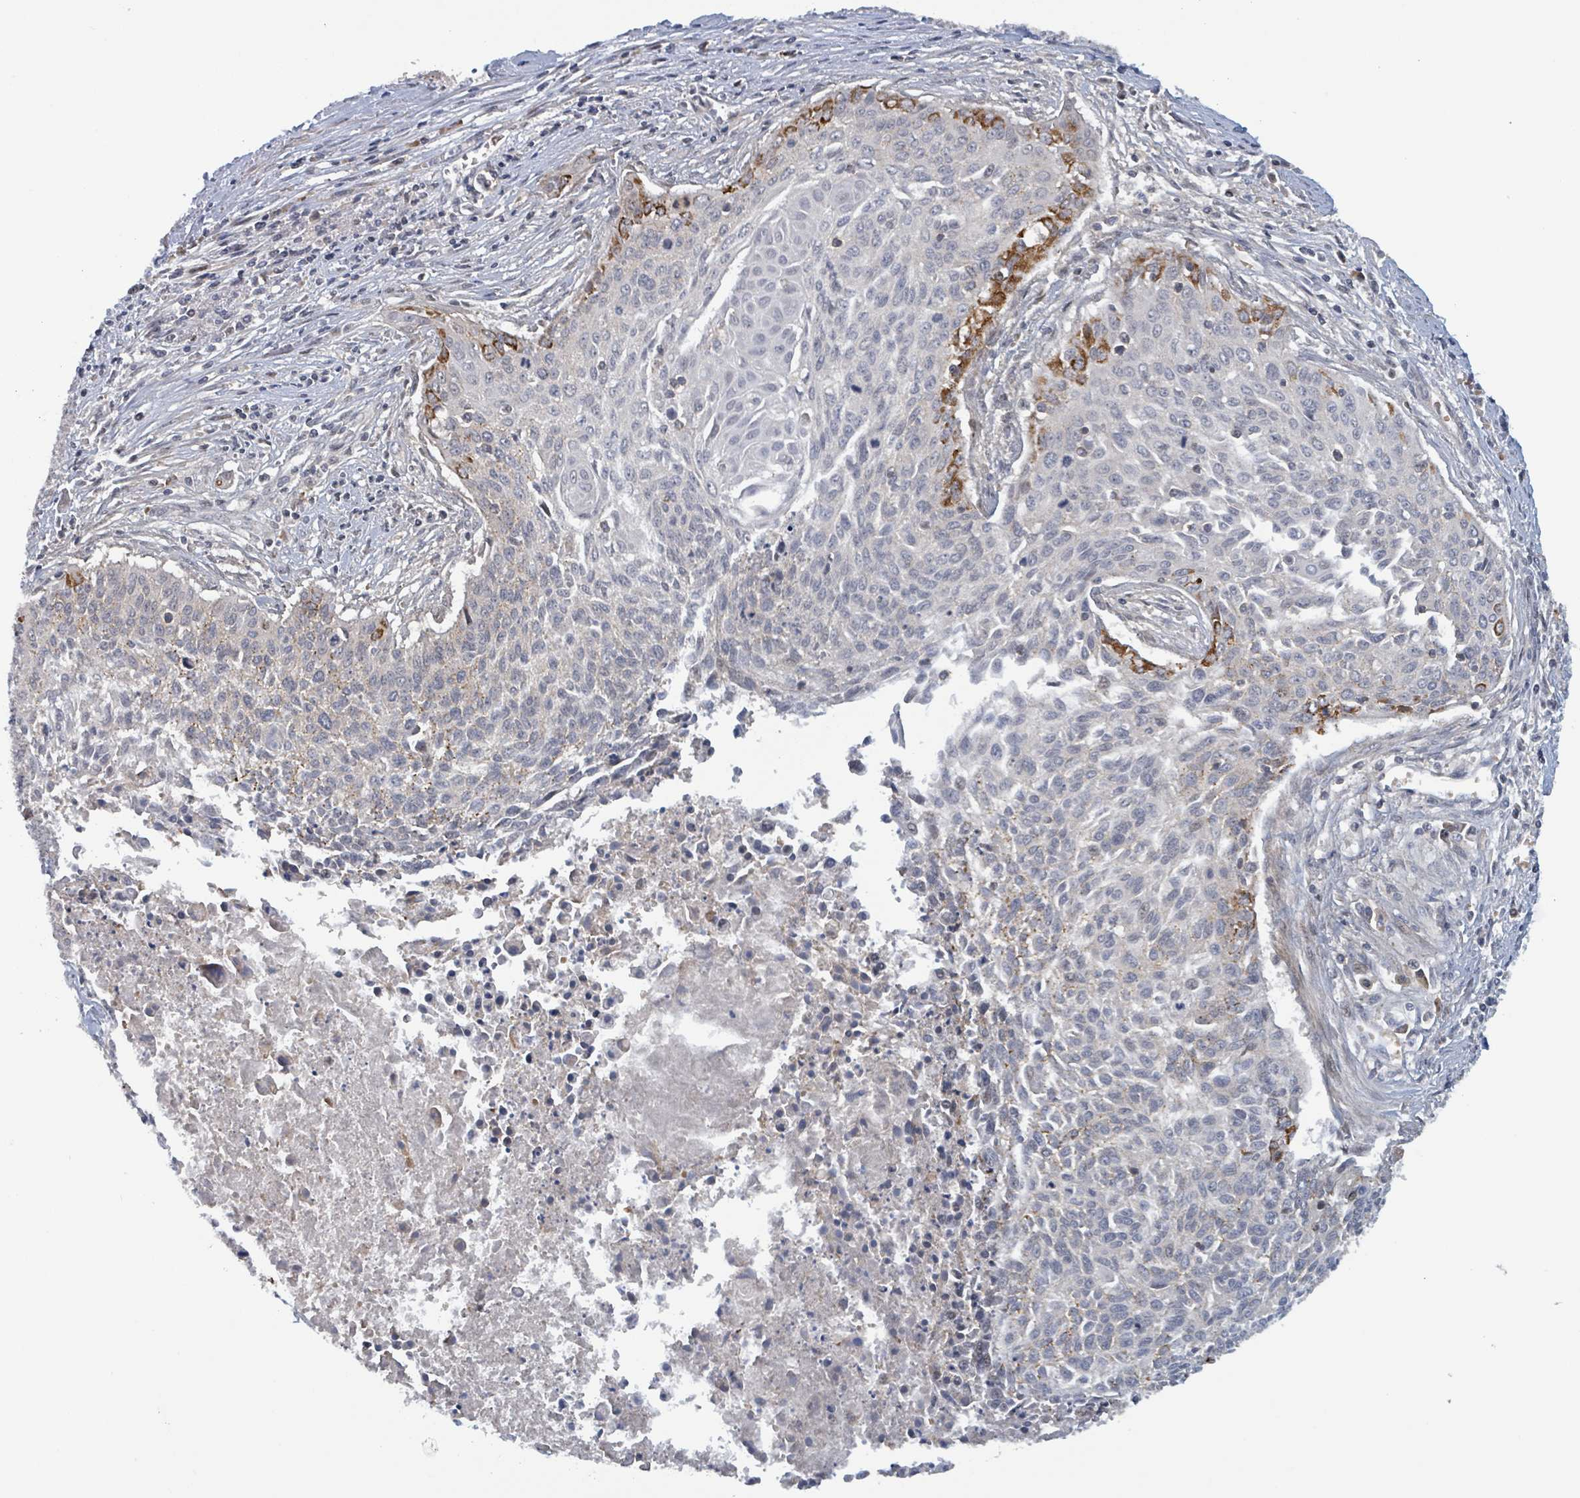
{"staining": {"intensity": "moderate", "quantity": "<25%", "location": "cytoplasmic/membranous"}, "tissue": "cervical cancer", "cell_type": "Tumor cells", "image_type": "cancer", "snomed": [{"axis": "morphology", "description": "Squamous cell carcinoma, NOS"}, {"axis": "topography", "description": "Cervix"}], "caption": "Tumor cells display low levels of moderate cytoplasmic/membranous expression in about <25% of cells in human cervical cancer (squamous cell carcinoma).", "gene": "HIVEP1", "patient": {"sex": "female", "age": 55}}